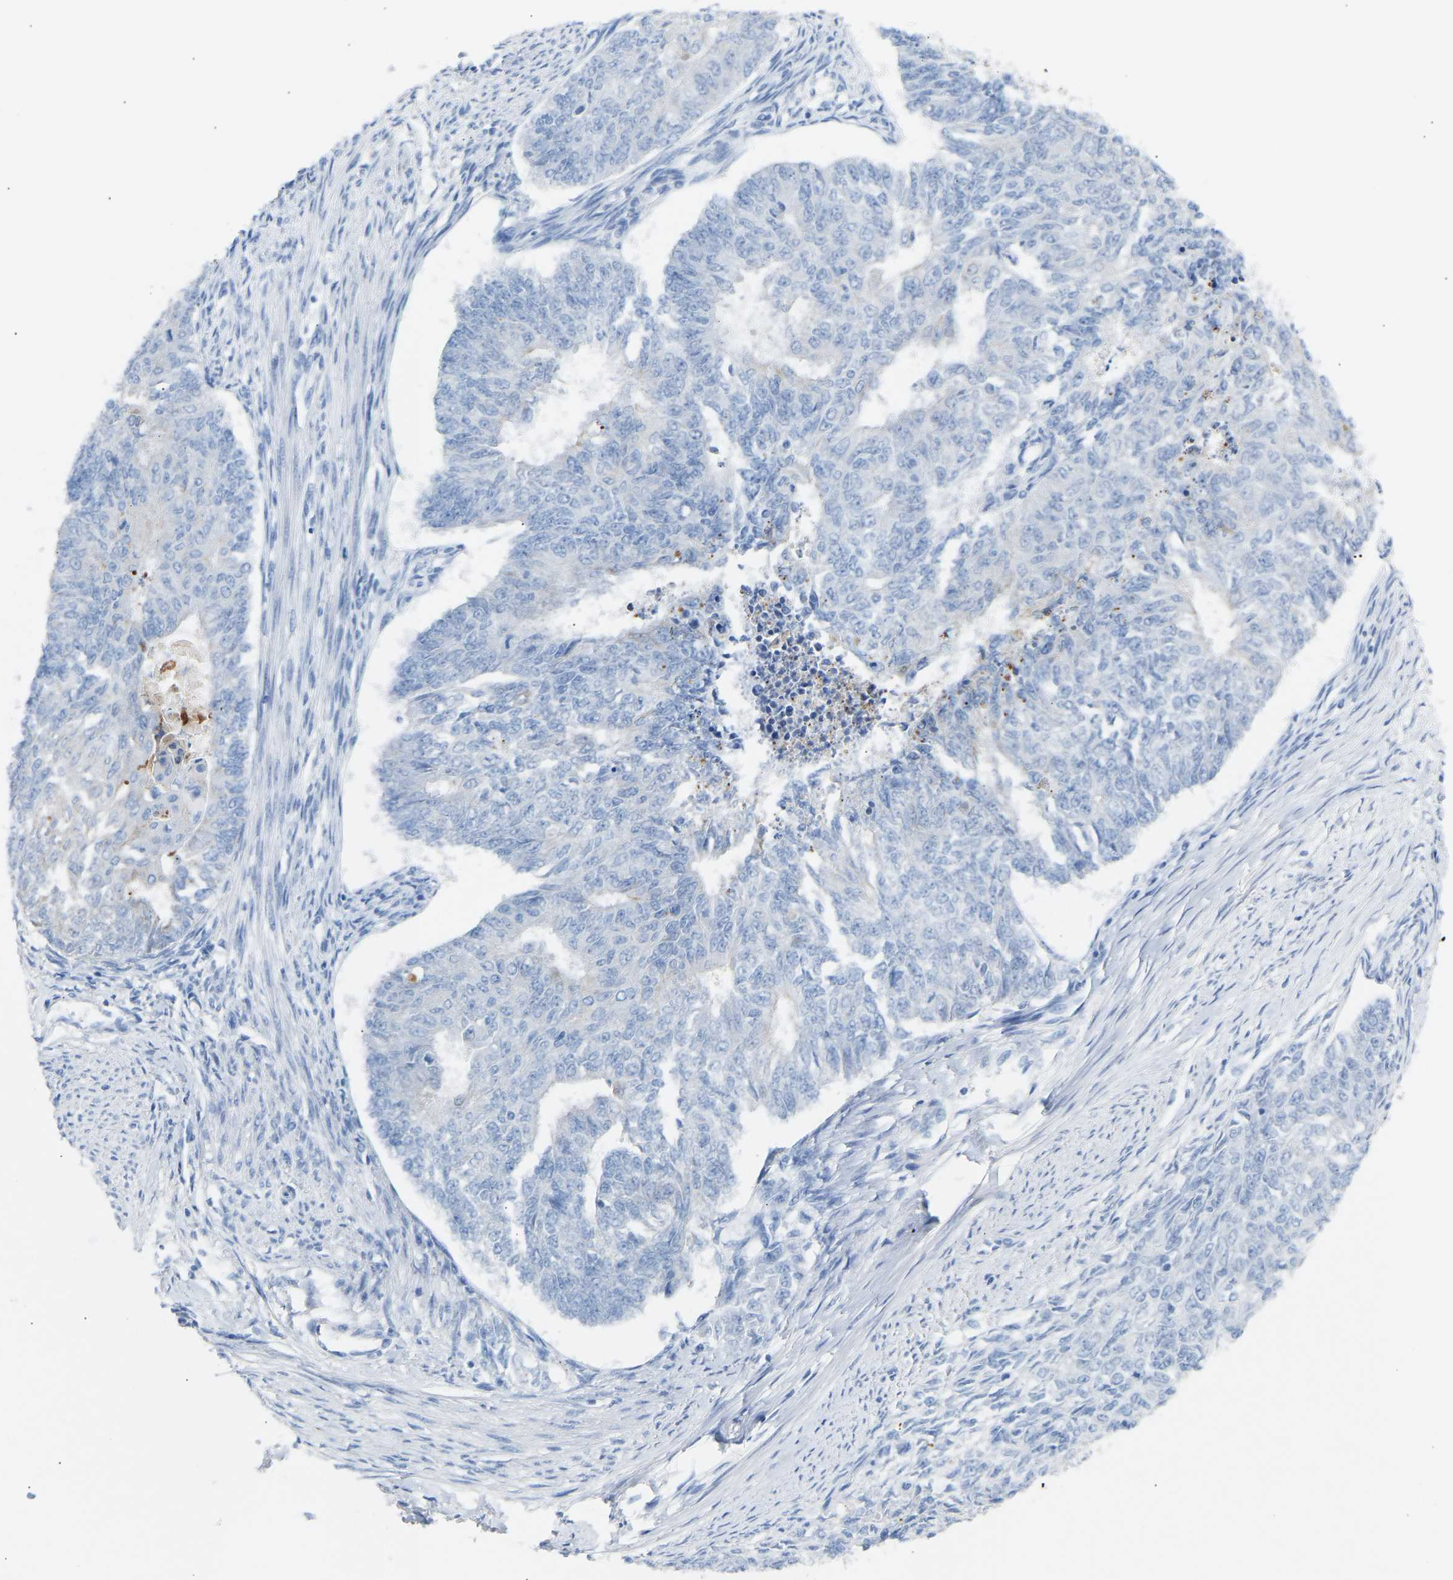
{"staining": {"intensity": "negative", "quantity": "none", "location": "none"}, "tissue": "endometrial cancer", "cell_type": "Tumor cells", "image_type": "cancer", "snomed": [{"axis": "morphology", "description": "Adenocarcinoma, NOS"}, {"axis": "topography", "description": "Endometrium"}], "caption": "Immunohistochemical staining of endometrial cancer (adenocarcinoma) exhibits no significant expression in tumor cells.", "gene": "PEX1", "patient": {"sex": "female", "age": 32}}